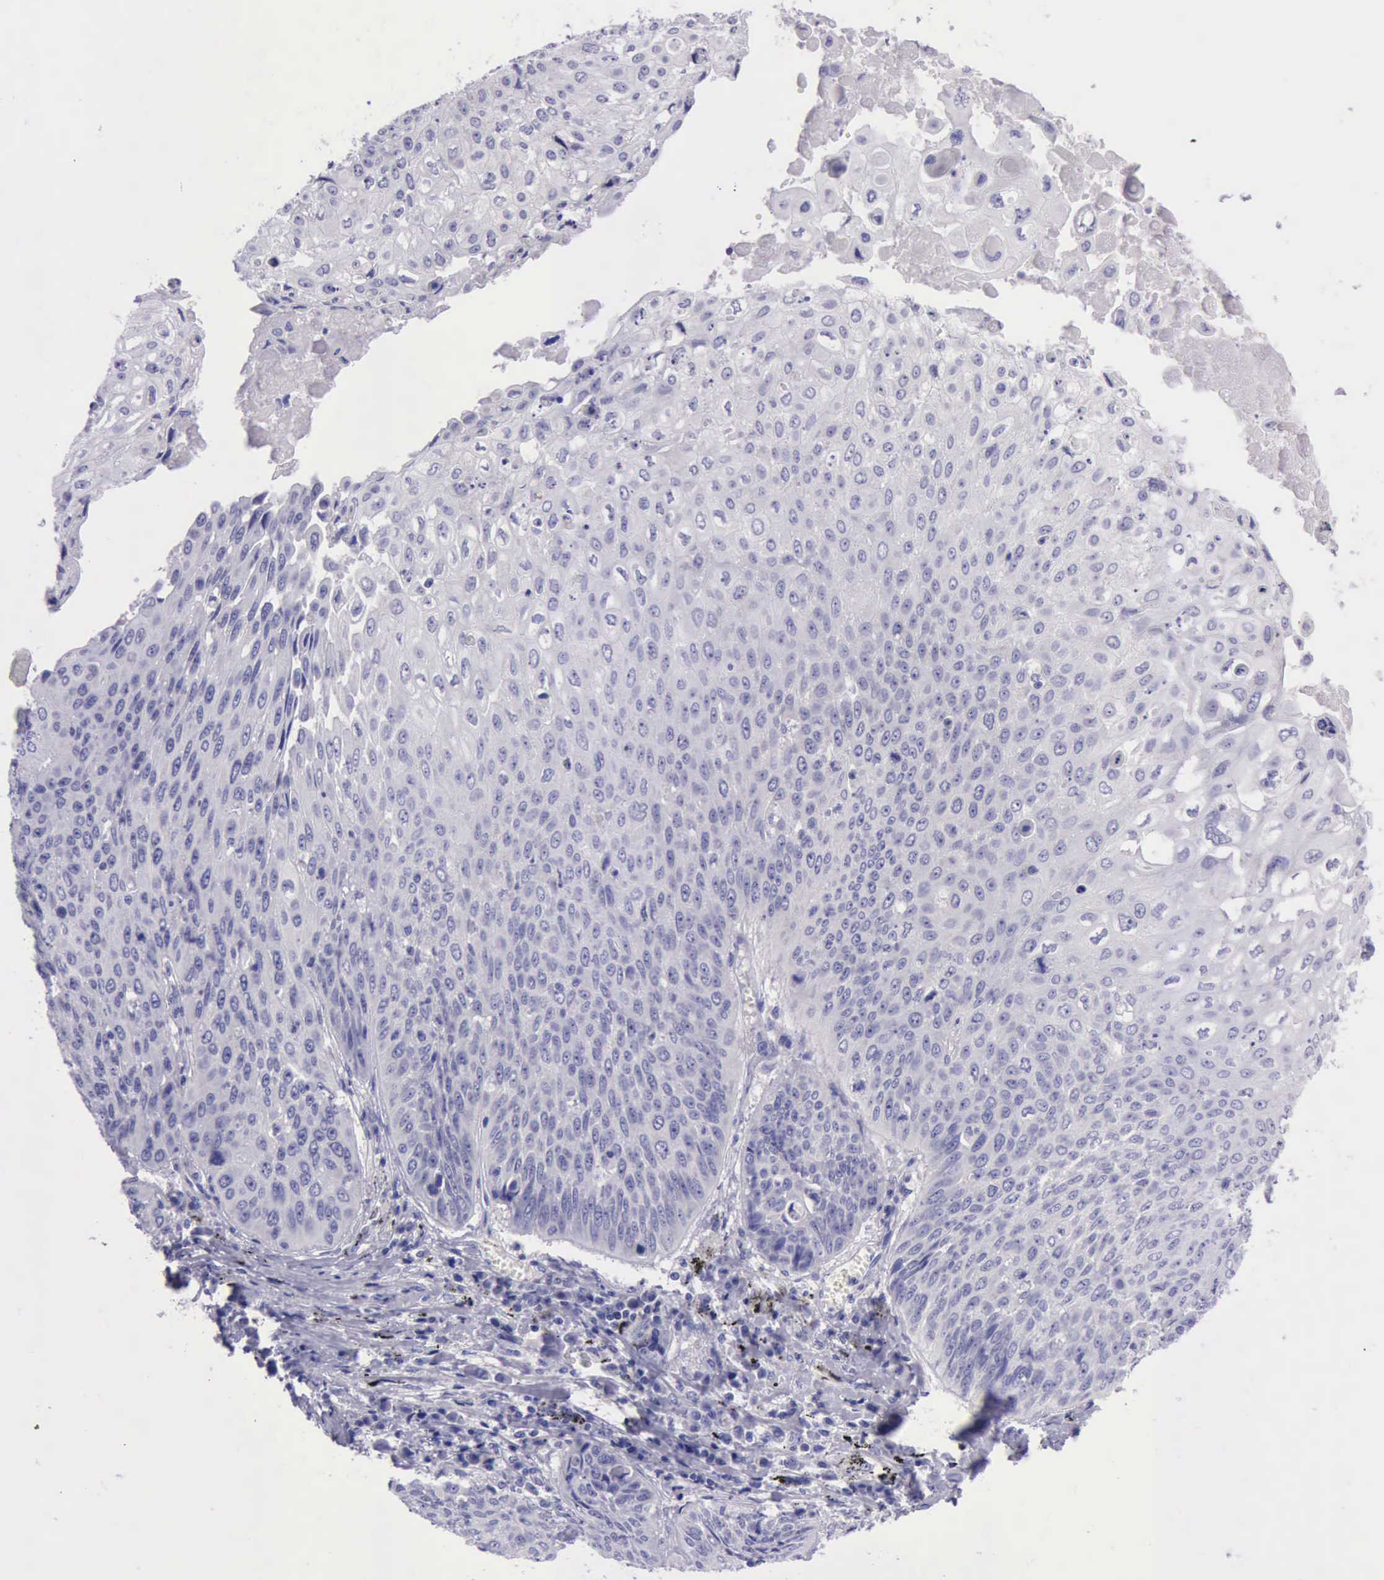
{"staining": {"intensity": "negative", "quantity": "none", "location": "none"}, "tissue": "lung cancer", "cell_type": "Tumor cells", "image_type": "cancer", "snomed": [{"axis": "morphology", "description": "Adenocarcinoma, NOS"}, {"axis": "topography", "description": "Lung"}], "caption": "High power microscopy photomicrograph of an immunohistochemistry histopathology image of adenocarcinoma (lung), revealing no significant expression in tumor cells.", "gene": "LRFN5", "patient": {"sex": "male", "age": 60}}